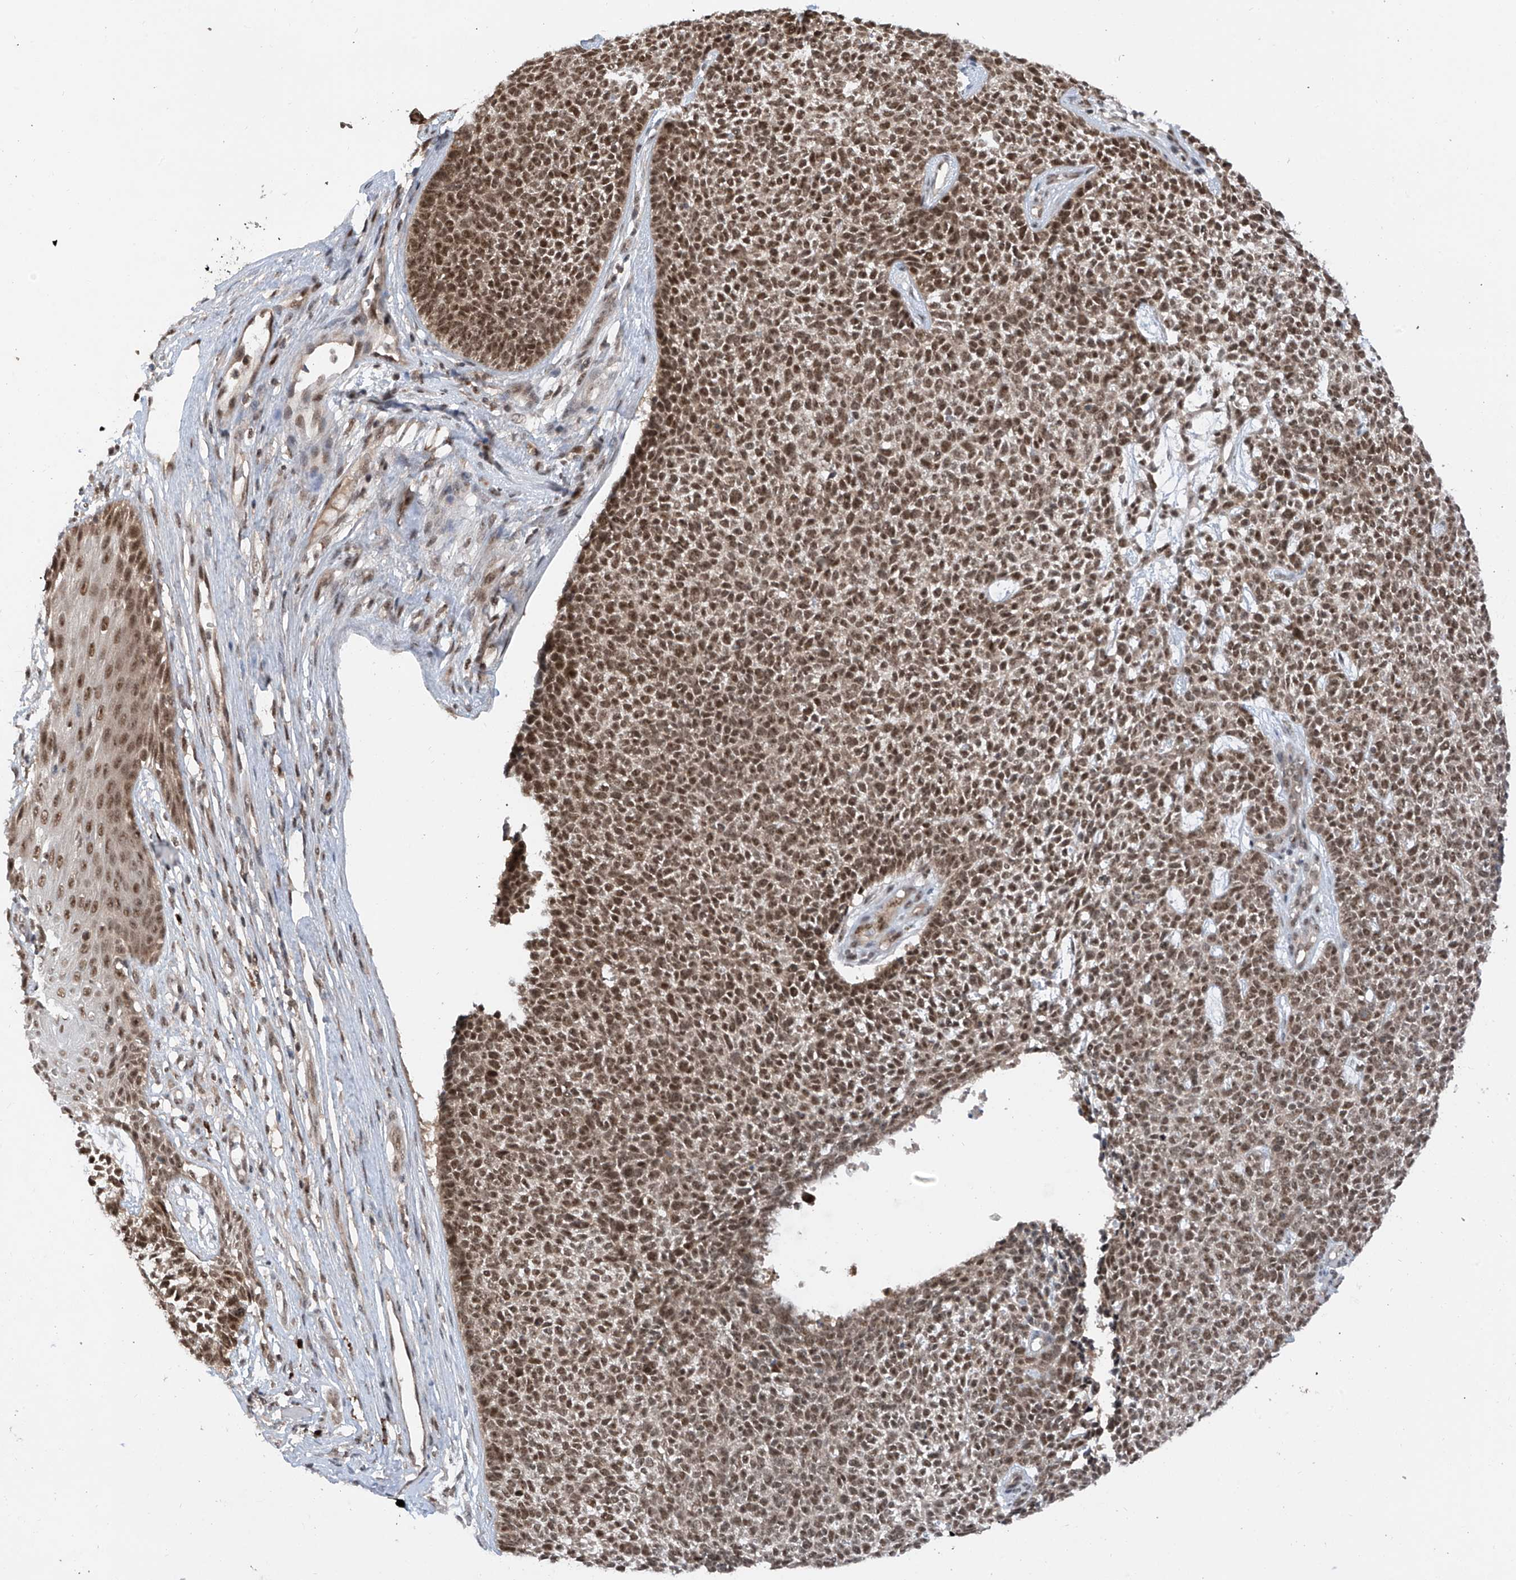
{"staining": {"intensity": "strong", "quantity": ">75%", "location": "nuclear"}, "tissue": "skin cancer", "cell_type": "Tumor cells", "image_type": "cancer", "snomed": [{"axis": "morphology", "description": "Basal cell carcinoma"}, {"axis": "topography", "description": "Skin"}], "caption": "This is an image of immunohistochemistry (IHC) staining of basal cell carcinoma (skin), which shows strong positivity in the nuclear of tumor cells.", "gene": "RPAIN", "patient": {"sex": "female", "age": 84}}